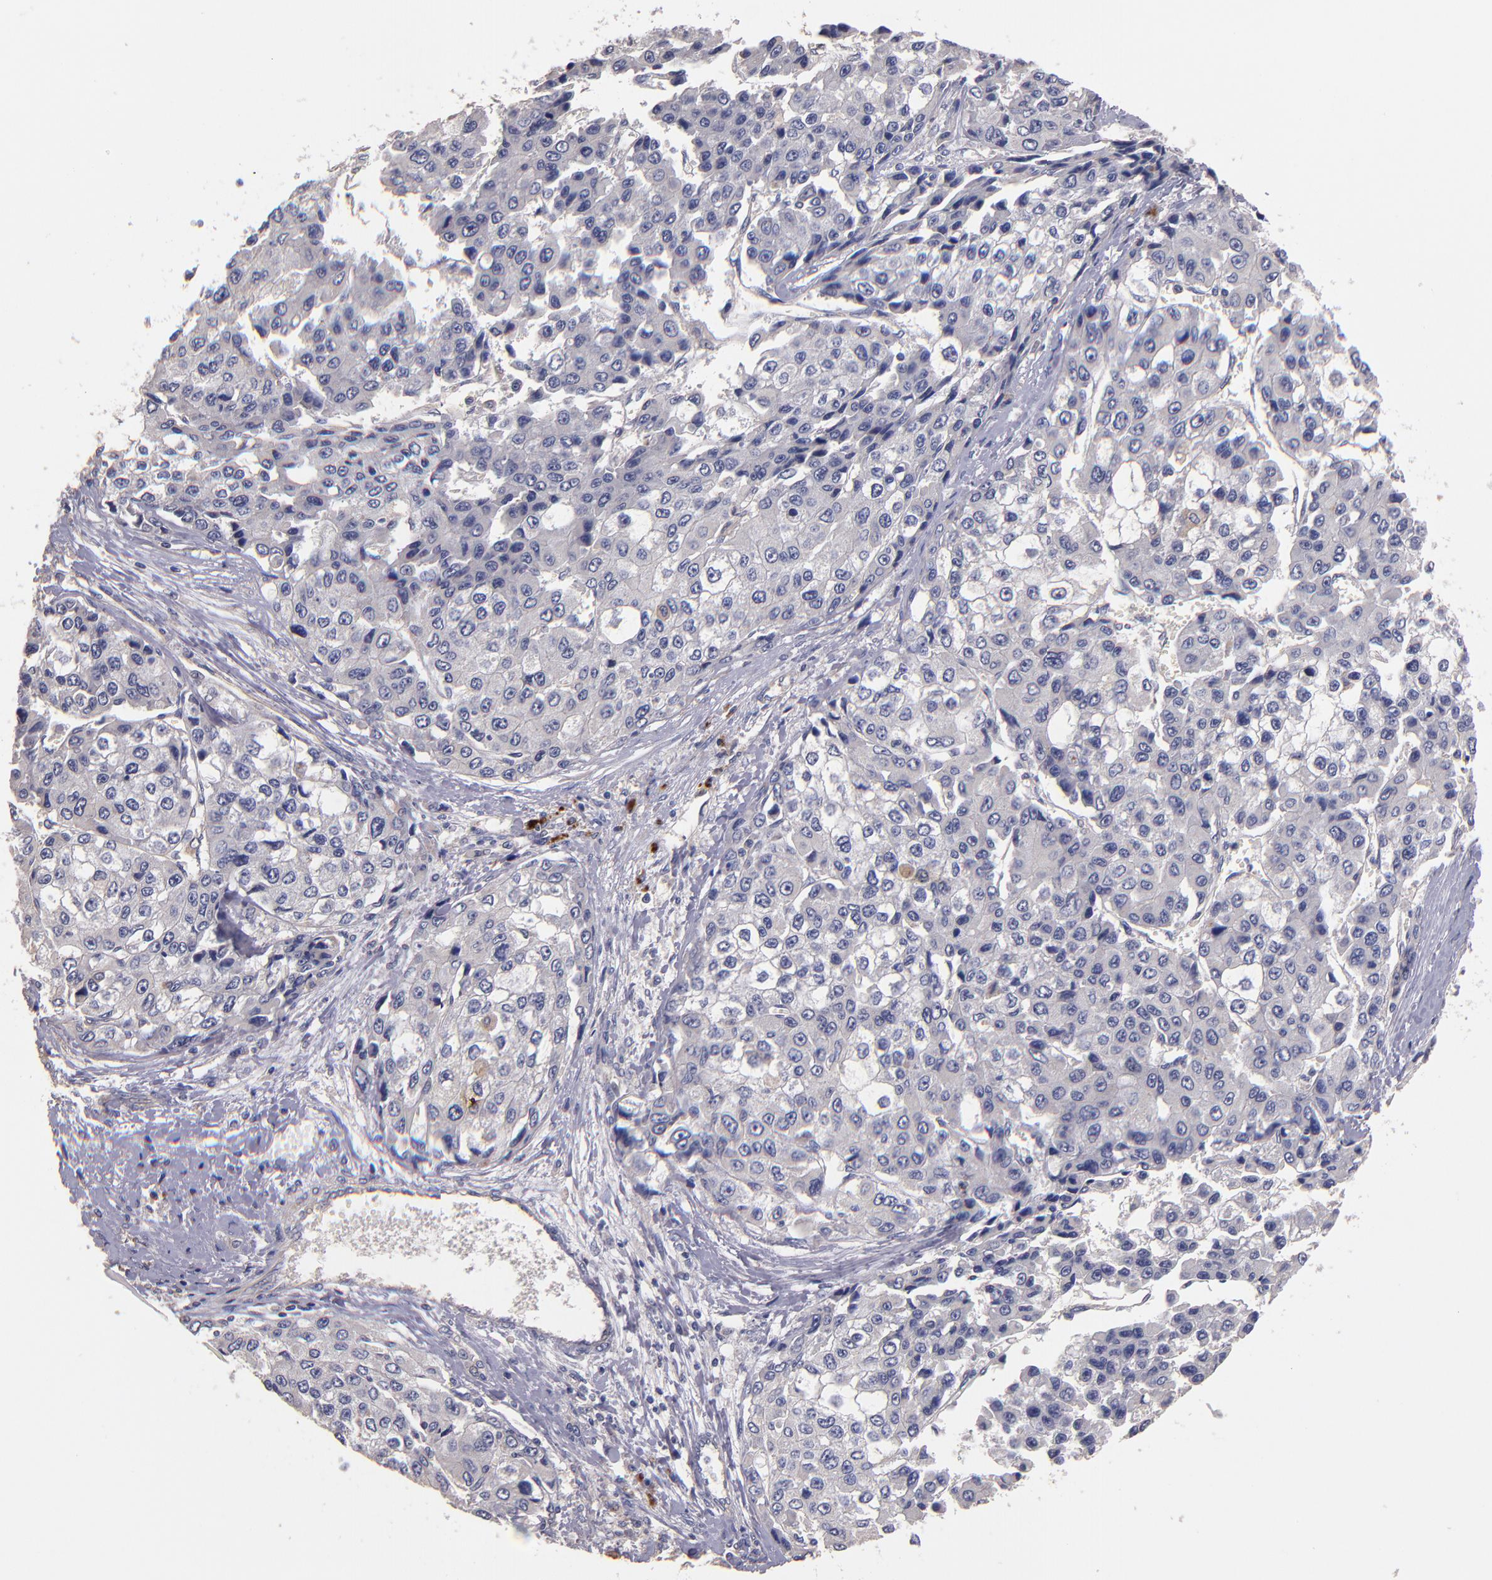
{"staining": {"intensity": "negative", "quantity": "none", "location": "none"}, "tissue": "liver cancer", "cell_type": "Tumor cells", "image_type": "cancer", "snomed": [{"axis": "morphology", "description": "Carcinoma, Hepatocellular, NOS"}, {"axis": "topography", "description": "Liver"}], "caption": "A high-resolution image shows immunohistochemistry (IHC) staining of liver hepatocellular carcinoma, which shows no significant expression in tumor cells. The staining was performed using DAB (3,3'-diaminobenzidine) to visualize the protein expression in brown, while the nuclei were stained in blue with hematoxylin (Magnification: 20x).", "gene": "MAGEE1", "patient": {"sex": "female", "age": 66}}